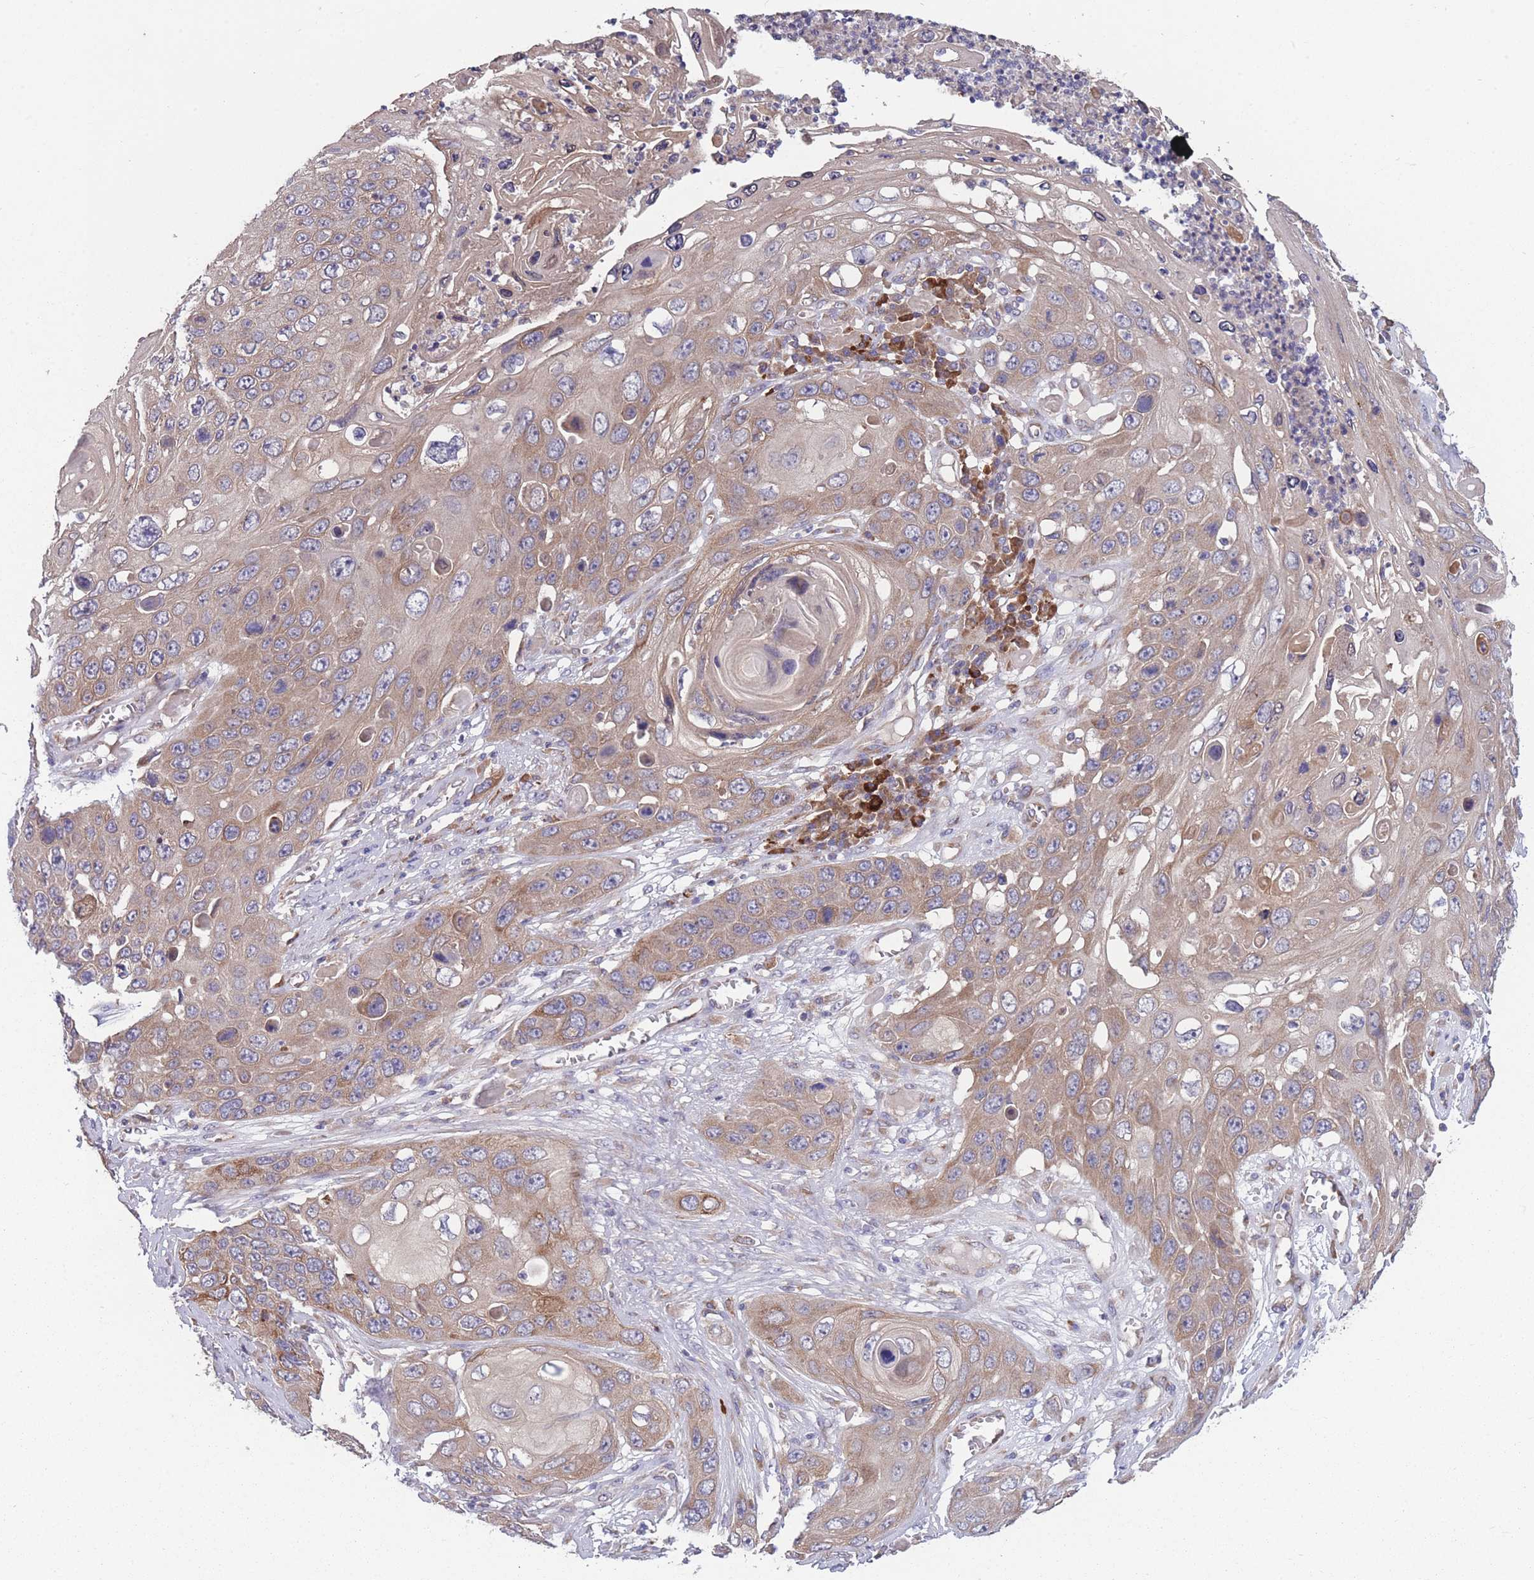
{"staining": {"intensity": "moderate", "quantity": ">75%", "location": "cytoplasmic/membranous"}, "tissue": "skin cancer", "cell_type": "Tumor cells", "image_type": "cancer", "snomed": [{"axis": "morphology", "description": "Squamous cell carcinoma, NOS"}, {"axis": "topography", "description": "Skin"}], "caption": "Moderate cytoplasmic/membranous protein expression is present in about >75% of tumor cells in squamous cell carcinoma (skin). (Stains: DAB (3,3'-diaminobenzidine) in brown, nuclei in blue, Microscopy: brightfield microscopy at high magnification).", "gene": "STIM2", "patient": {"sex": "male", "age": 55}}